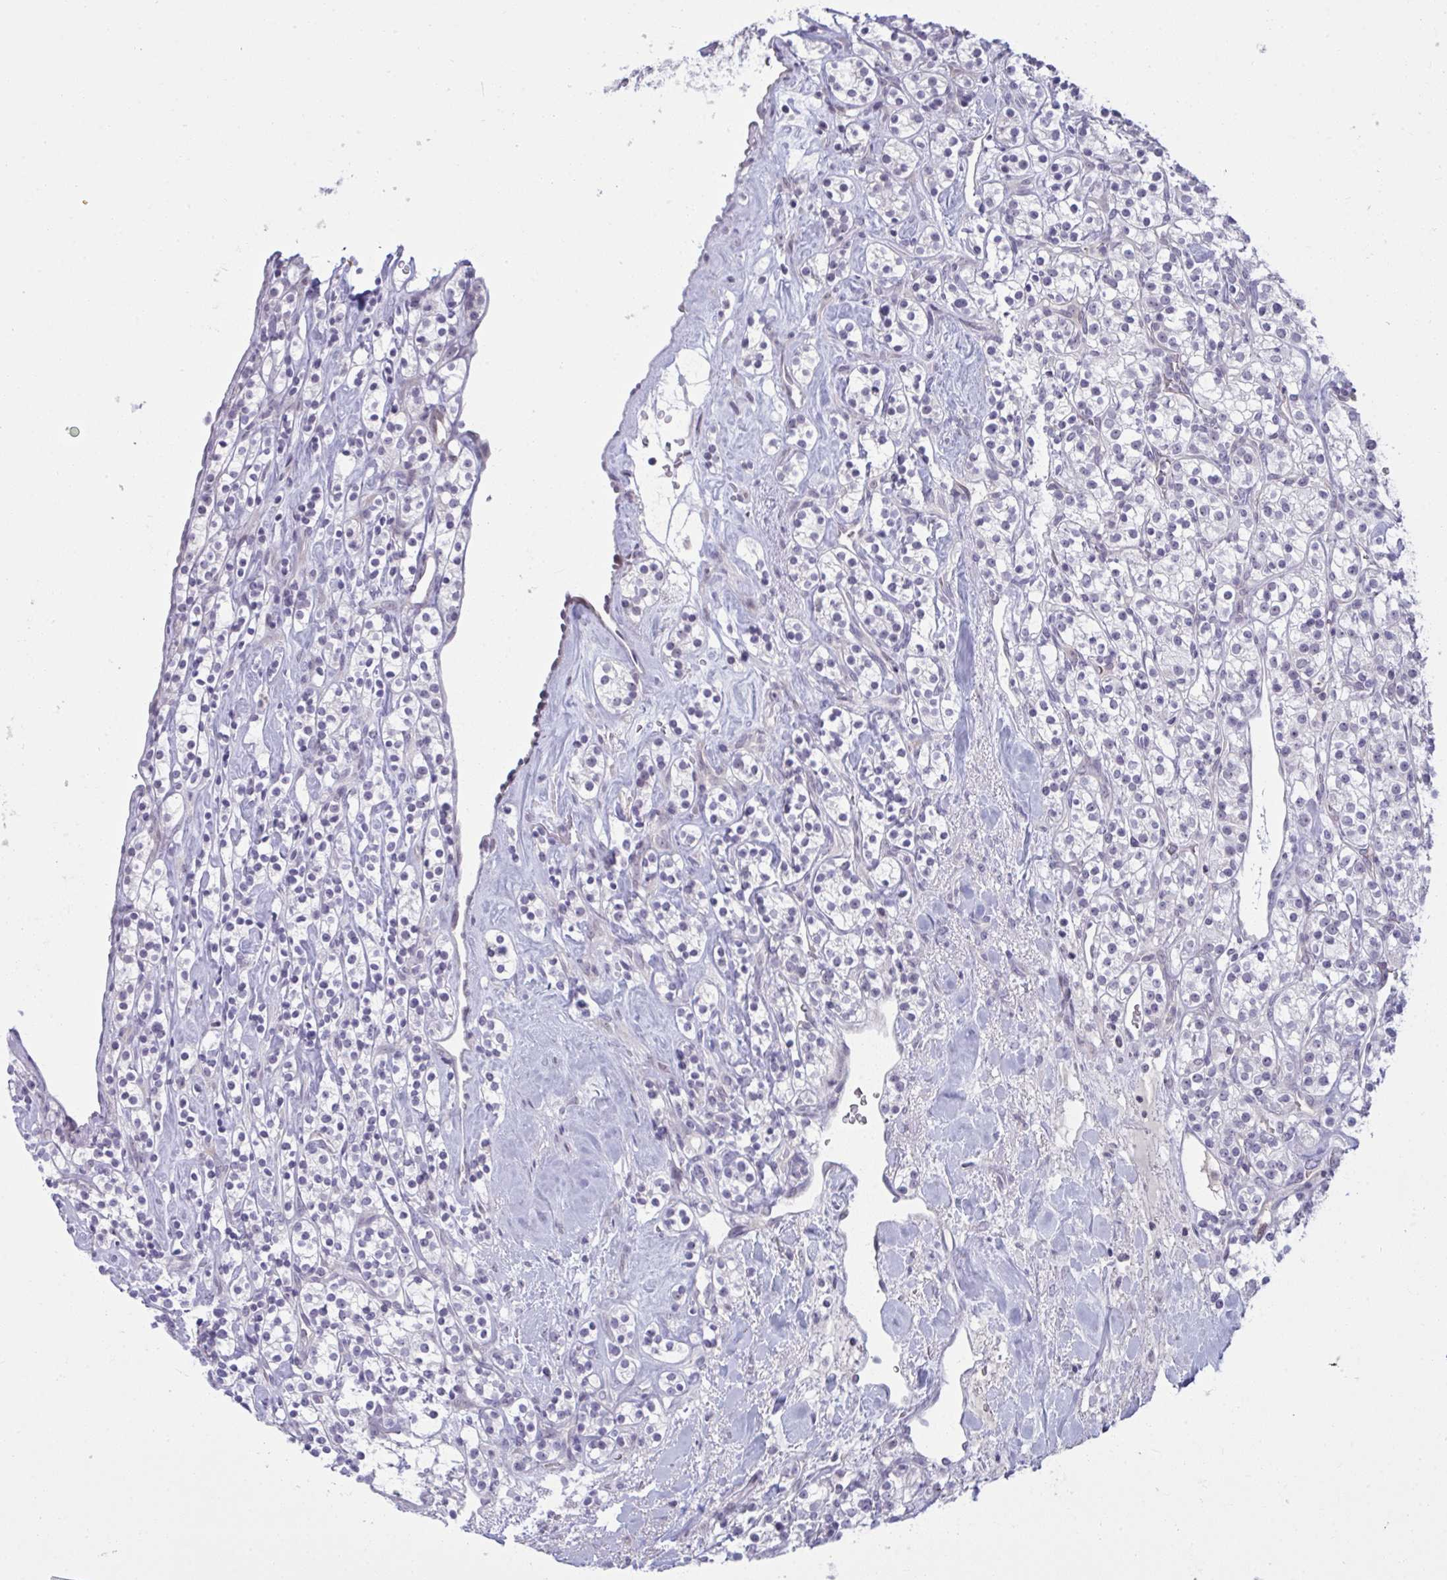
{"staining": {"intensity": "negative", "quantity": "none", "location": "none"}, "tissue": "renal cancer", "cell_type": "Tumor cells", "image_type": "cancer", "snomed": [{"axis": "morphology", "description": "Adenocarcinoma, NOS"}, {"axis": "topography", "description": "Kidney"}], "caption": "Tumor cells are negative for brown protein staining in renal cancer (adenocarcinoma).", "gene": "RNASEH1", "patient": {"sex": "male", "age": 77}}